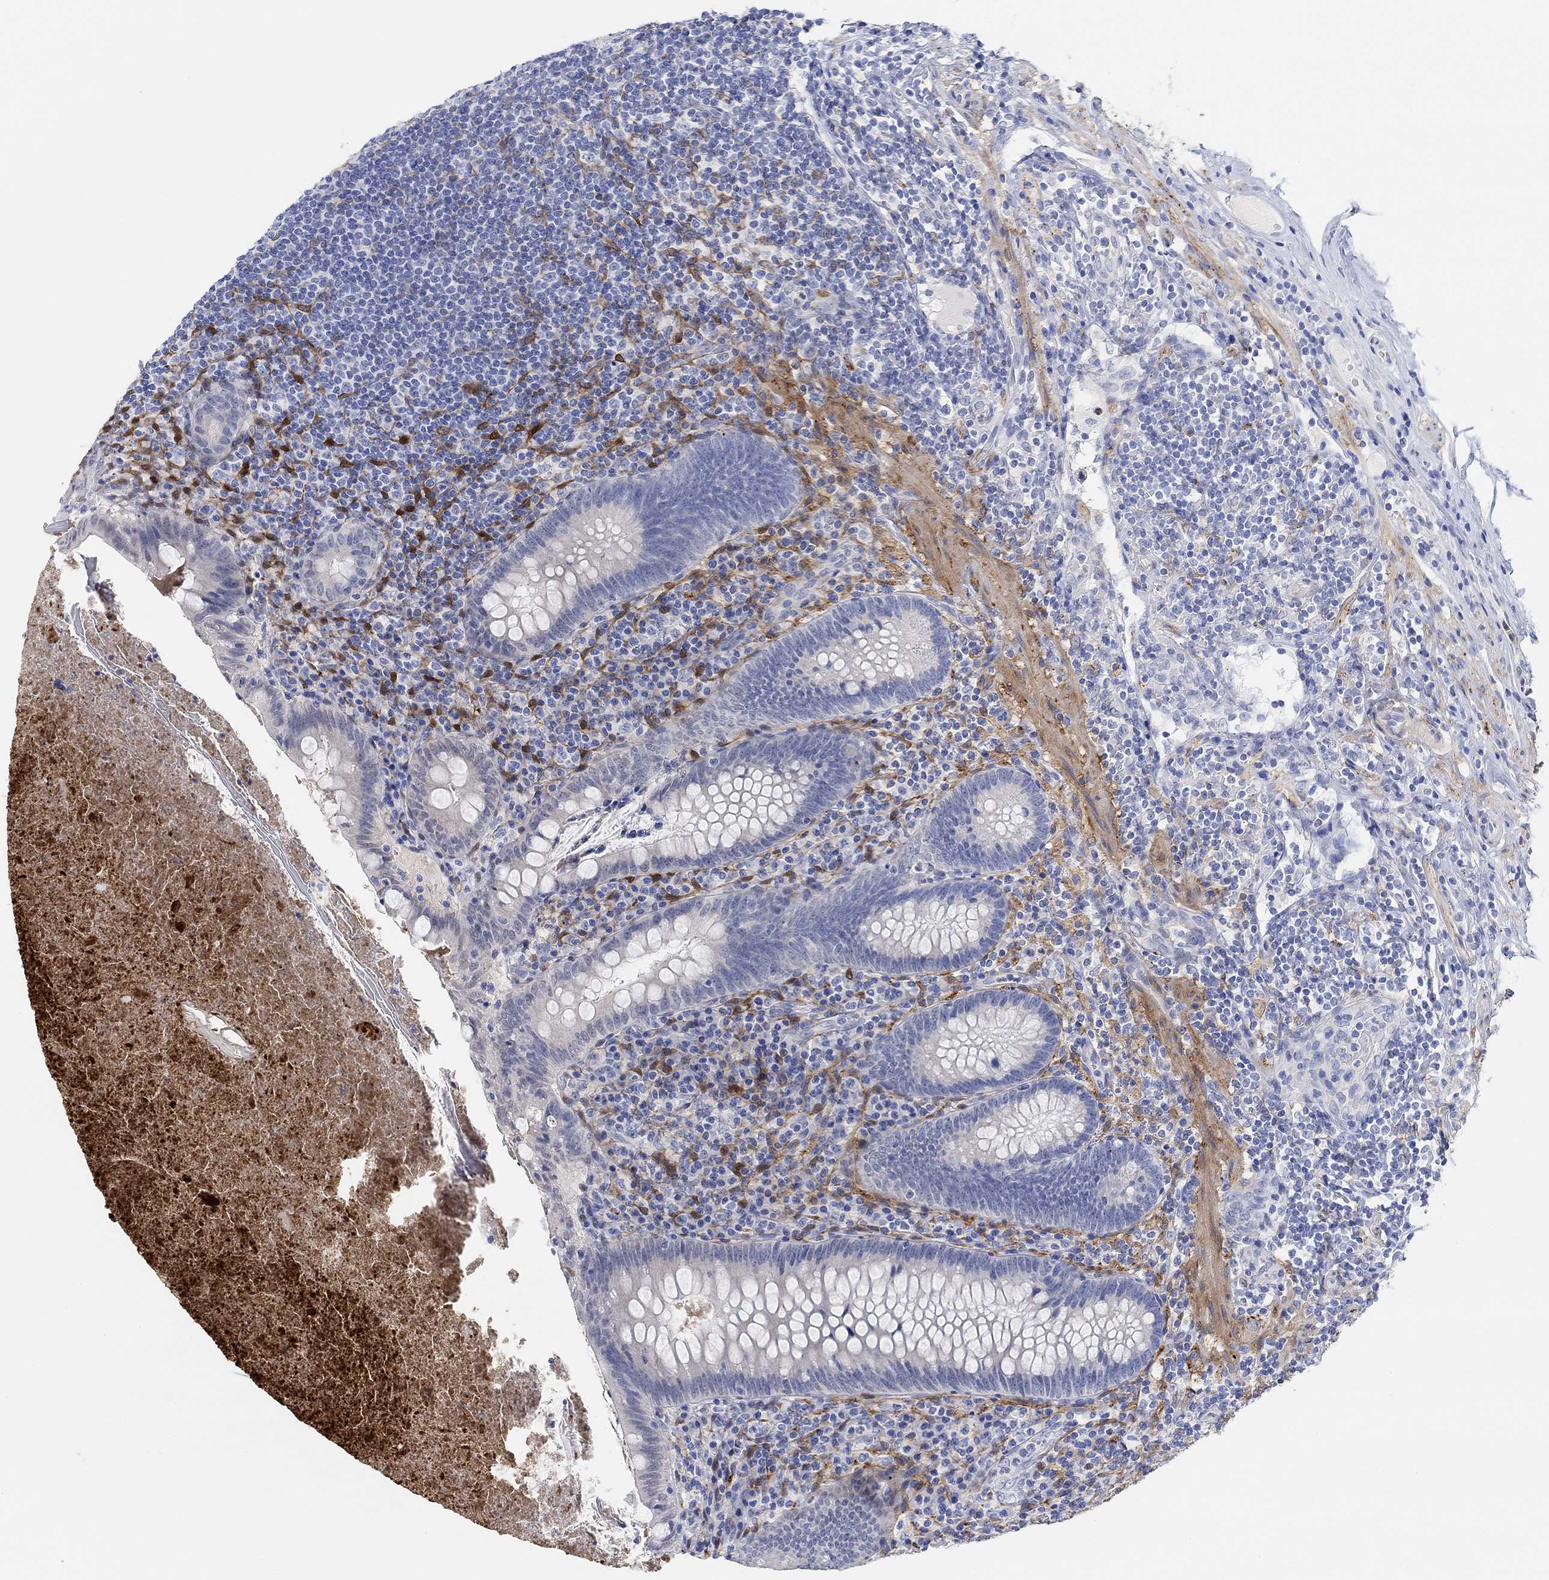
{"staining": {"intensity": "negative", "quantity": "none", "location": "none"}, "tissue": "appendix", "cell_type": "Glandular cells", "image_type": "normal", "snomed": [{"axis": "morphology", "description": "Normal tissue, NOS"}, {"axis": "topography", "description": "Appendix"}], "caption": "Immunohistochemical staining of benign appendix exhibits no significant positivity in glandular cells.", "gene": "VAT1L", "patient": {"sex": "male", "age": 47}}